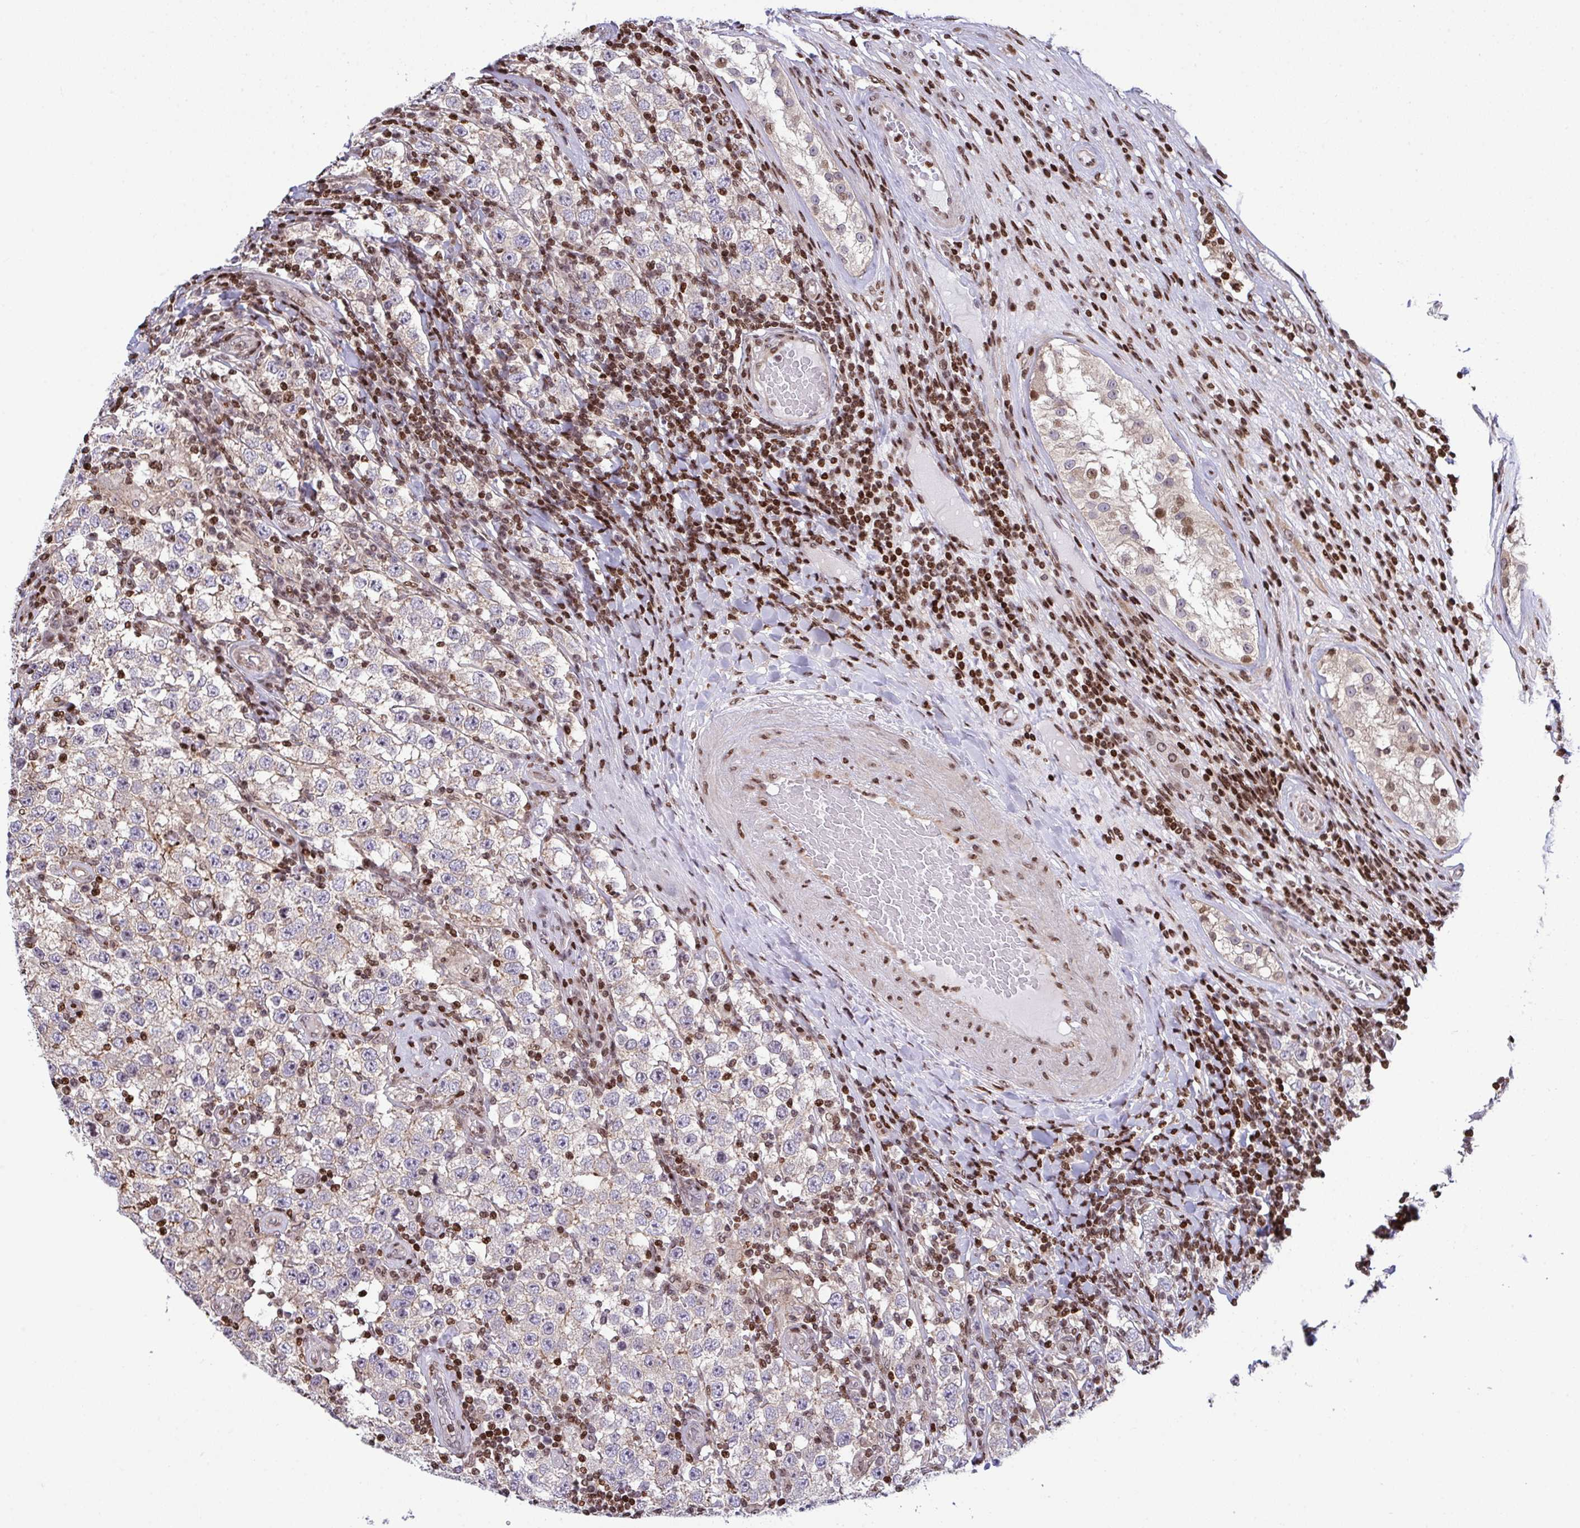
{"staining": {"intensity": "negative", "quantity": "none", "location": "none"}, "tissue": "testis cancer", "cell_type": "Tumor cells", "image_type": "cancer", "snomed": [{"axis": "morphology", "description": "Normal tissue, NOS"}, {"axis": "morphology", "description": "Urothelial carcinoma, High grade"}, {"axis": "morphology", "description": "Seminoma, NOS"}, {"axis": "morphology", "description": "Carcinoma, Embryonal, NOS"}, {"axis": "topography", "description": "Urinary bladder"}, {"axis": "topography", "description": "Testis"}], "caption": "A histopathology image of testis cancer (high-grade urothelial carcinoma) stained for a protein displays no brown staining in tumor cells.", "gene": "RAPGEF5", "patient": {"sex": "male", "age": 41}}